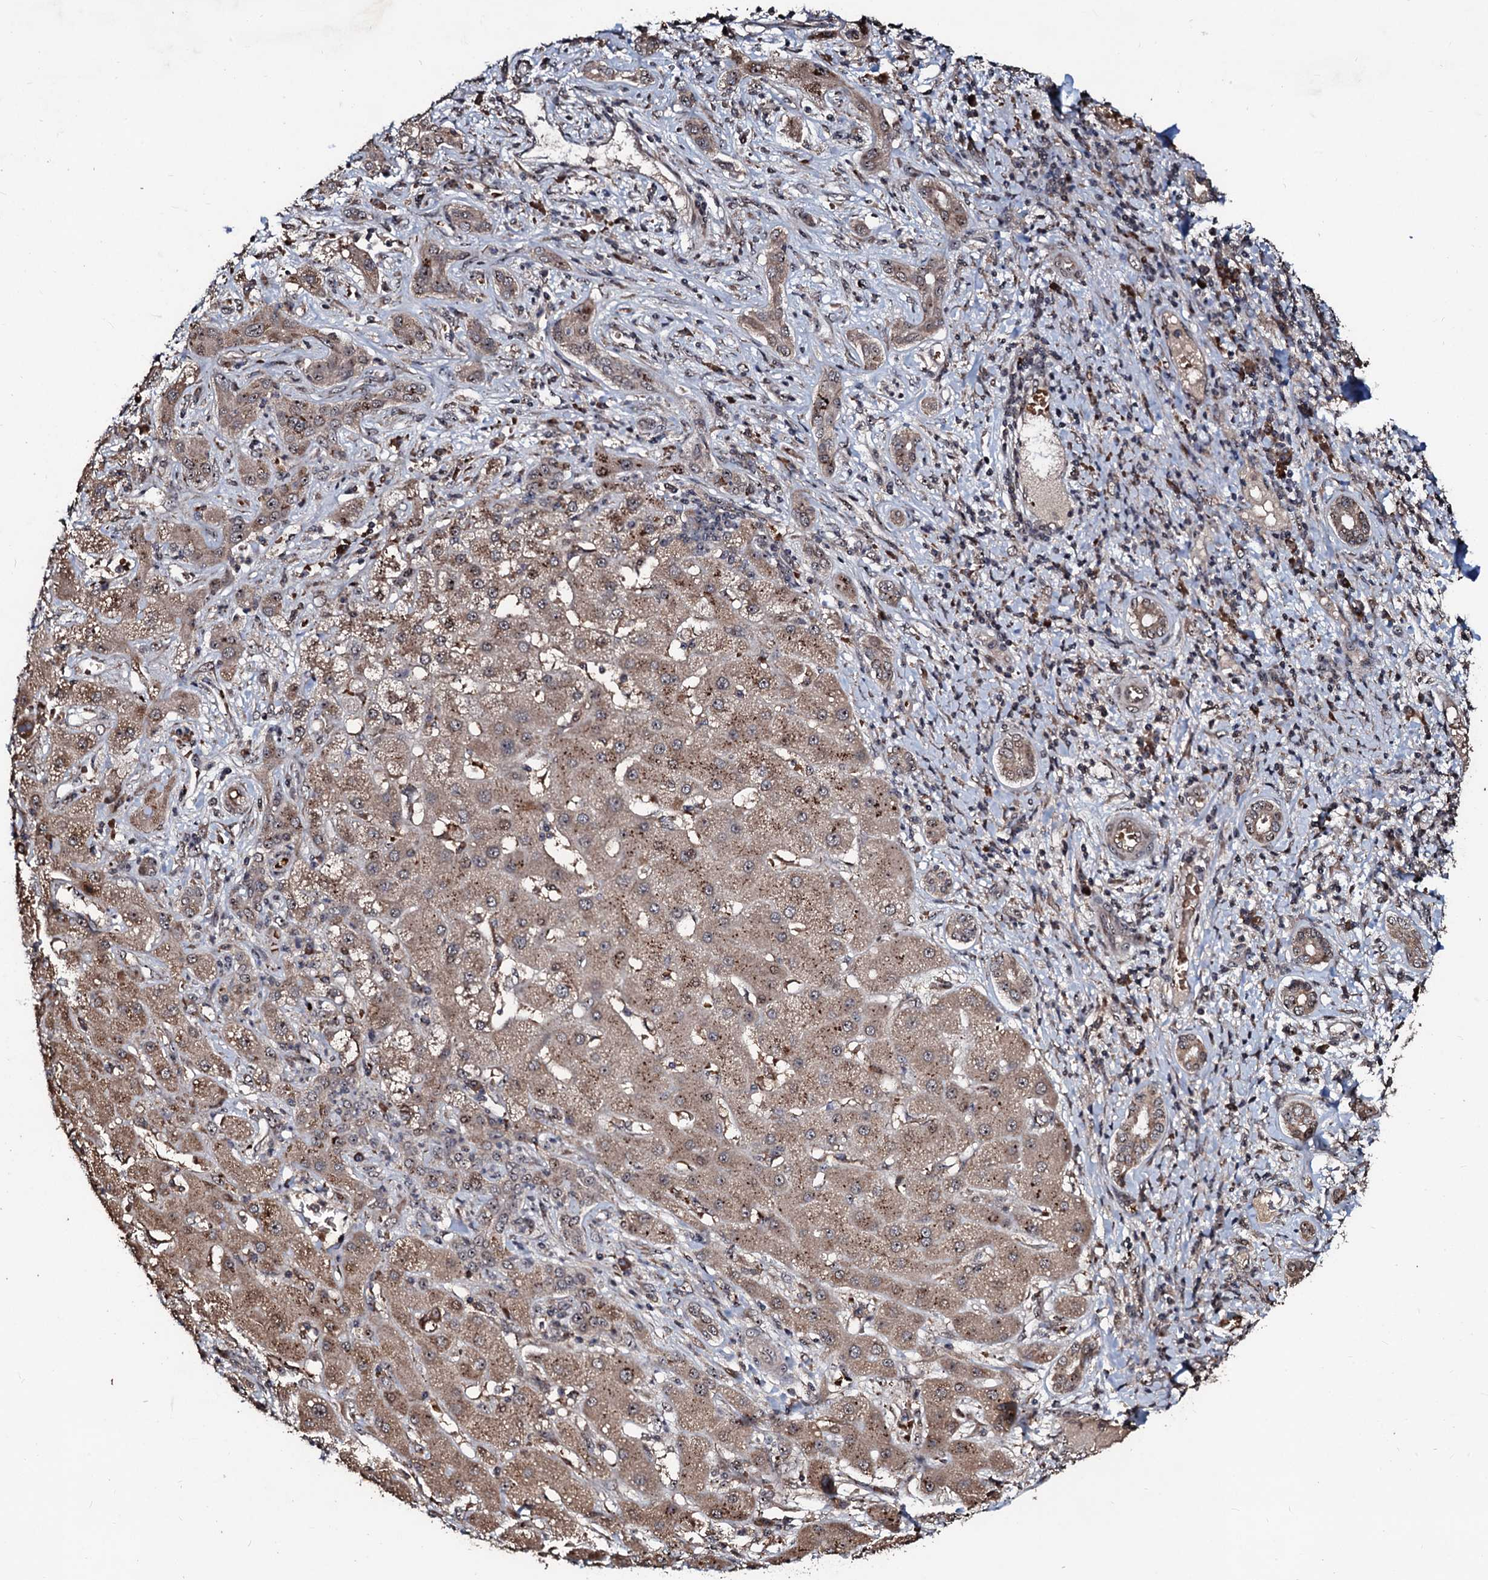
{"staining": {"intensity": "moderate", "quantity": ">75%", "location": "cytoplasmic/membranous,nuclear"}, "tissue": "liver cancer", "cell_type": "Tumor cells", "image_type": "cancer", "snomed": [{"axis": "morphology", "description": "Carcinoma, Hepatocellular, NOS"}, {"axis": "topography", "description": "Liver"}], "caption": "Liver cancer (hepatocellular carcinoma) was stained to show a protein in brown. There is medium levels of moderate cytoplasmic/membranous and nuclear expression in approximately >75% of tumor cells.", "gene": "SUPT7L", "patient": {"sex": "male", "age": 65}}